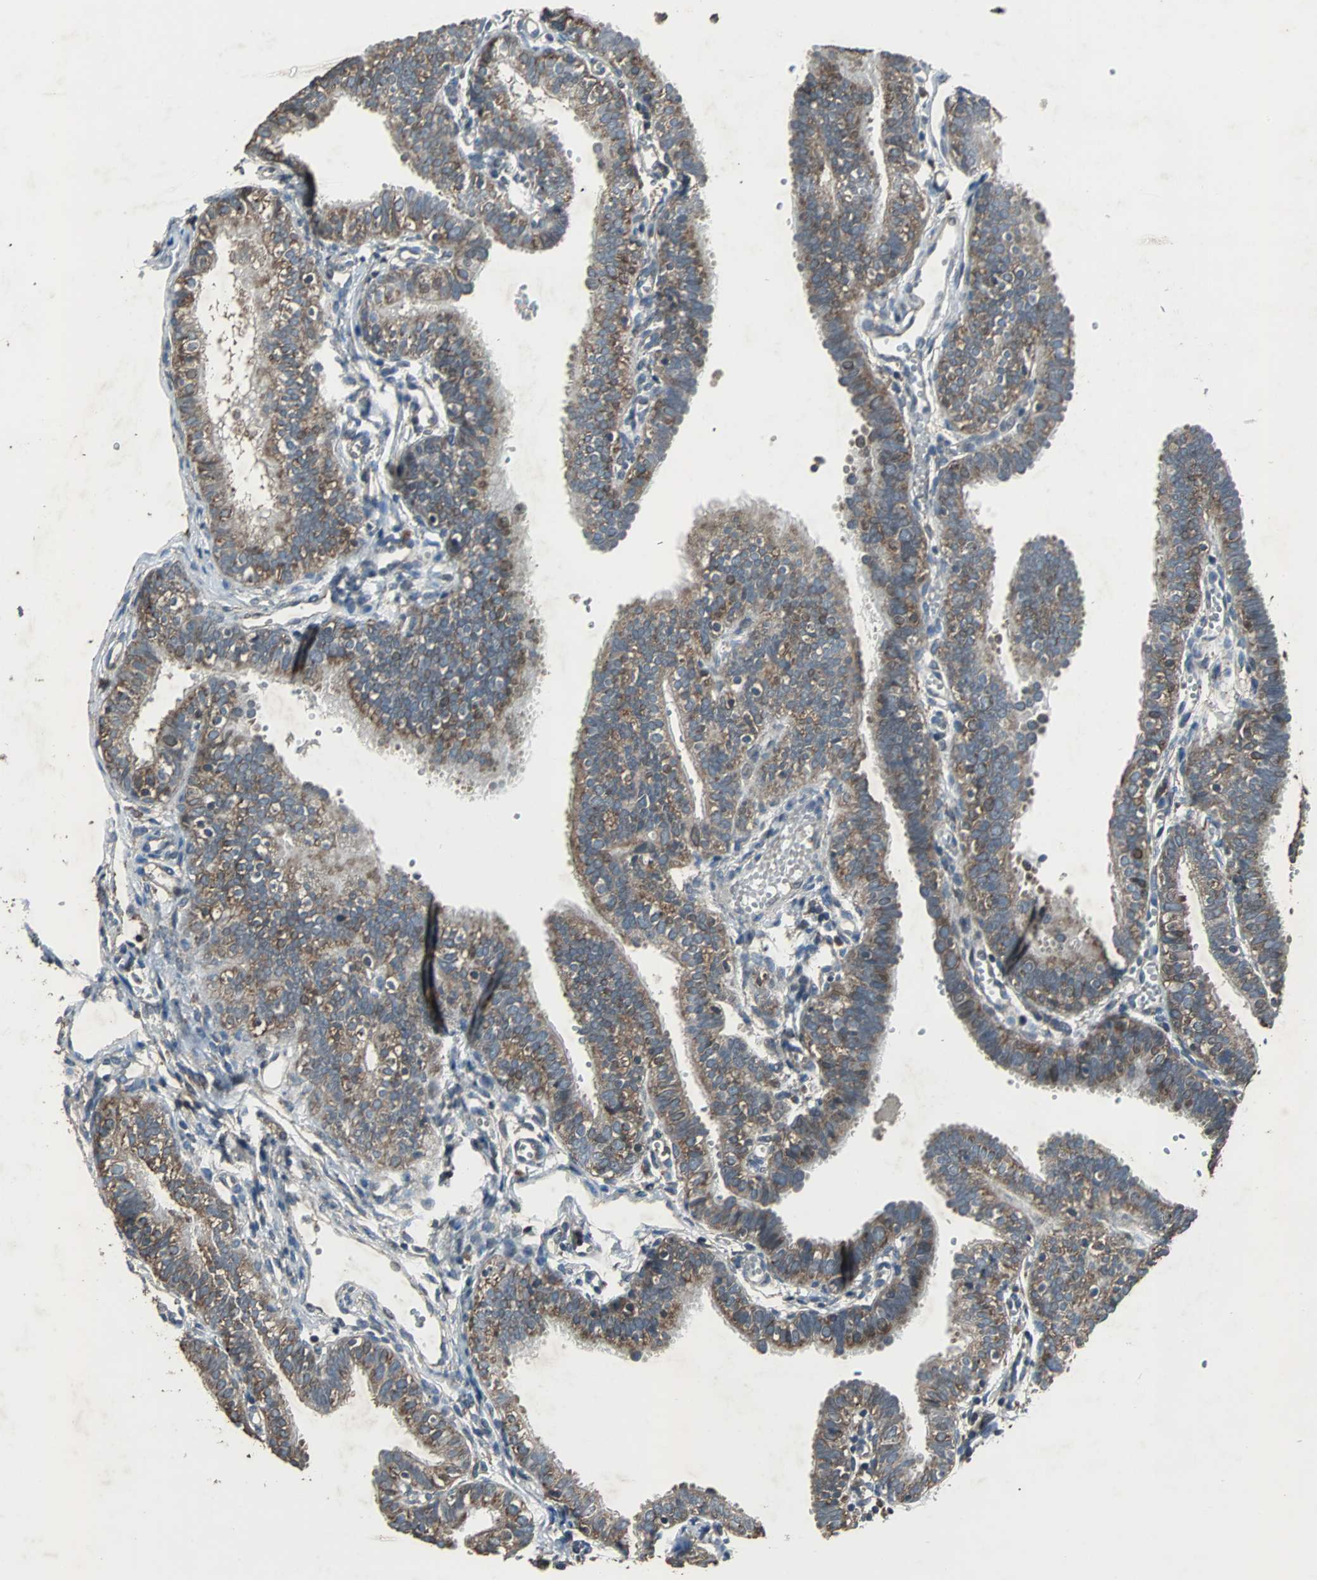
{"staining": {"intensity": "moderate", "quantity": ">75%", "location": "cytoplasmic/membranous"}, "tissue": "fallopian tube", "cell_type": "Glandular cells", "image_type": "normal", "snomed": [{"axis": "morphology", "description": "Normal tissue, NOS"}, {"axis": "topography", "description": "Fallopian tube"}, {"axis": "topography", "description": "Placenta"}], "caption": "Fallopian tube stained for a protein demonstrates moderate cytoplasmic/membranous positivity in glandular cells. (DAB = brown stain, brightfield microscopy at high magnification).", "gene": "SOS1", "patient": {"sex": "female", "age": 34}}